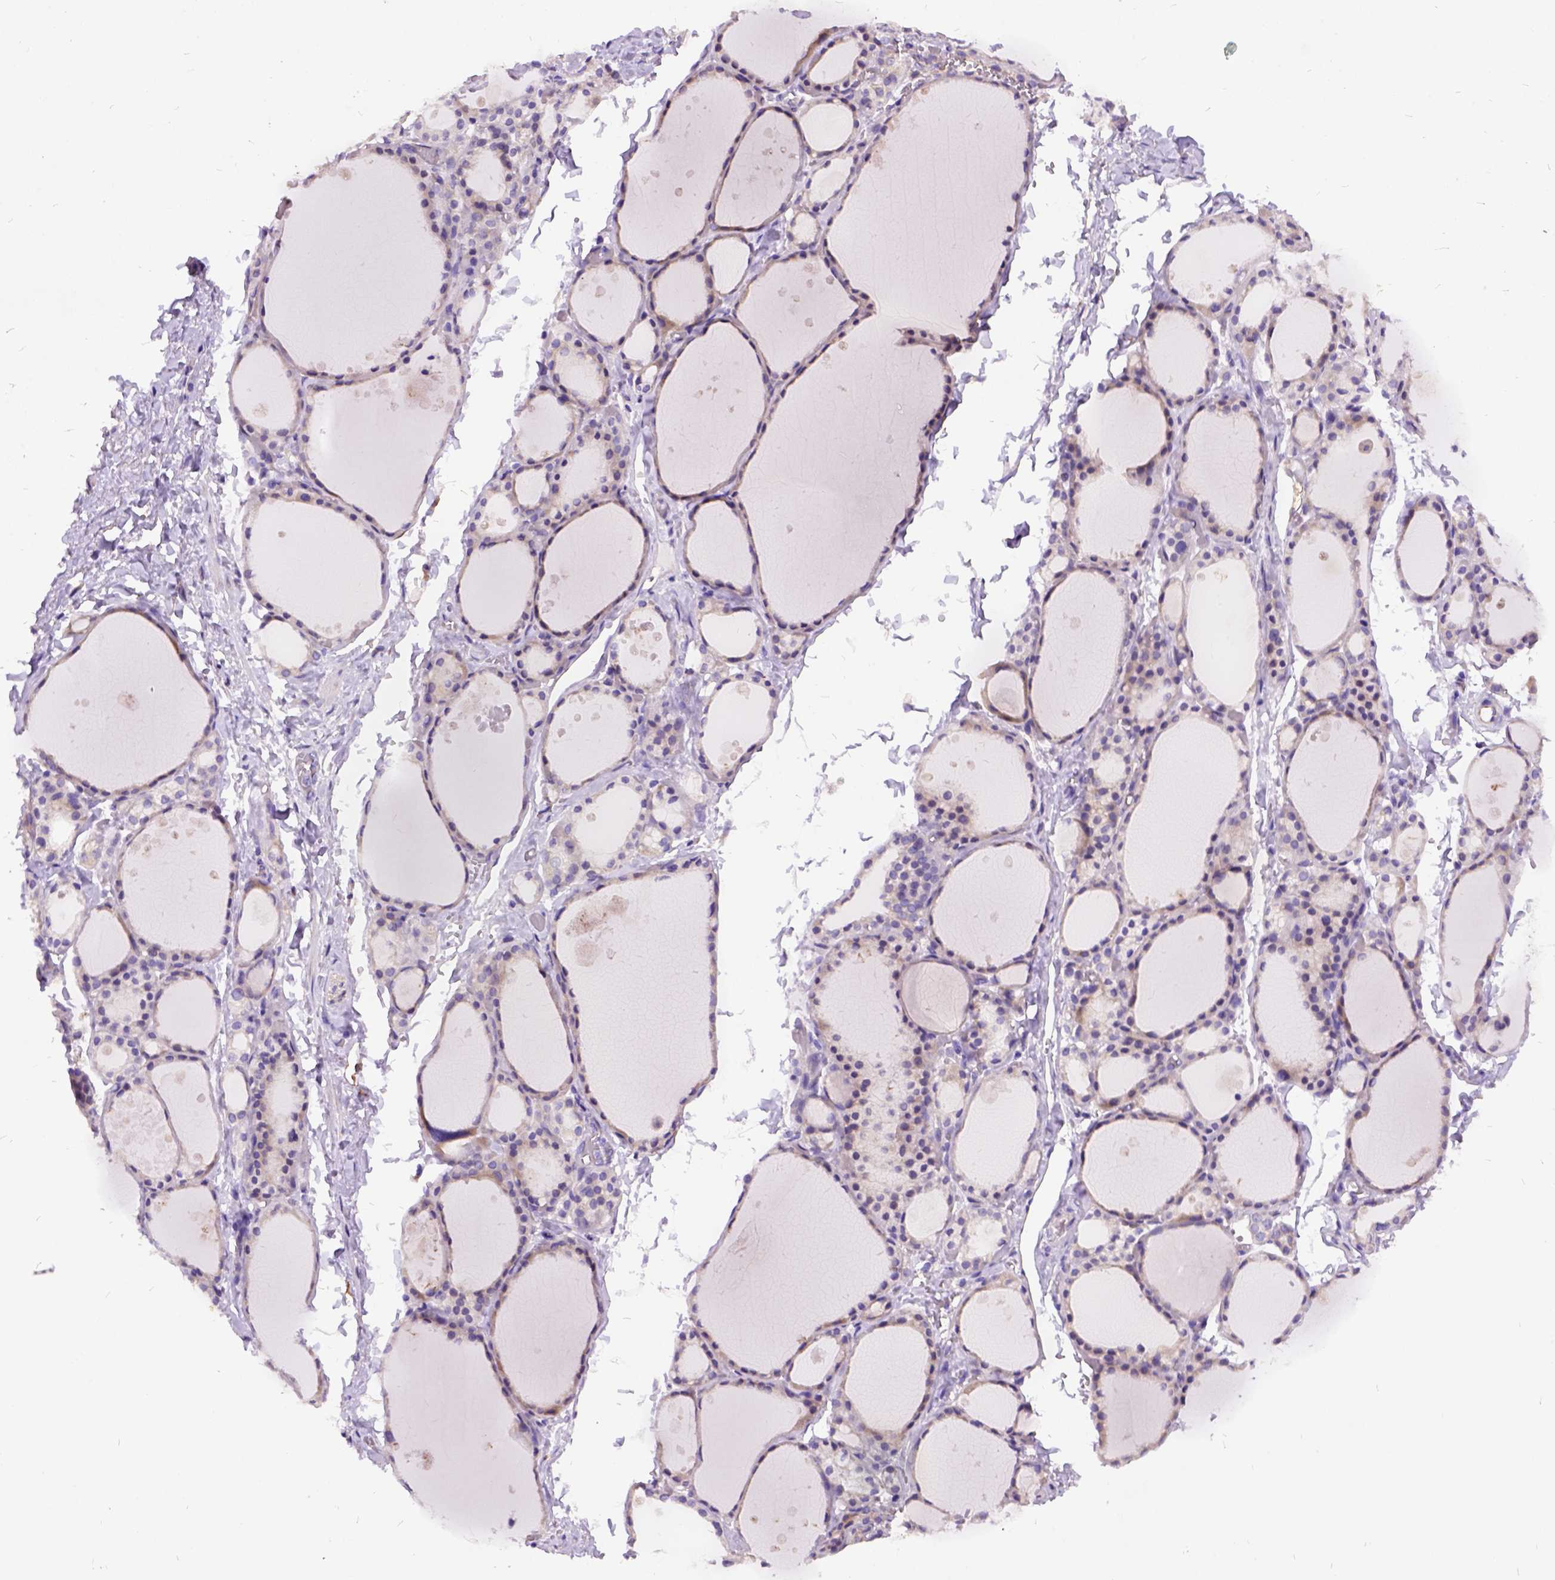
{"staining": {"intensity": "weak", "quantity": ">75%", "location": "cytoplasmic/membranous"}, "tissue": "thyroid gland", "cell_type": "Glandular cells", "image_type": "normal", "snomed": [{"axis": "morphology", "description": "Normal tissue, NOS"}, {"axis": "topography", "description": "Thyroid gland"}], "caption": "A histopathology image of human thyroid gland stained for a protein exhibits weak cytoplasmic/membranous brown staining in glandular cells.", "gene": "CFAP54", "patient": {"sex": "male", "age": 68}}